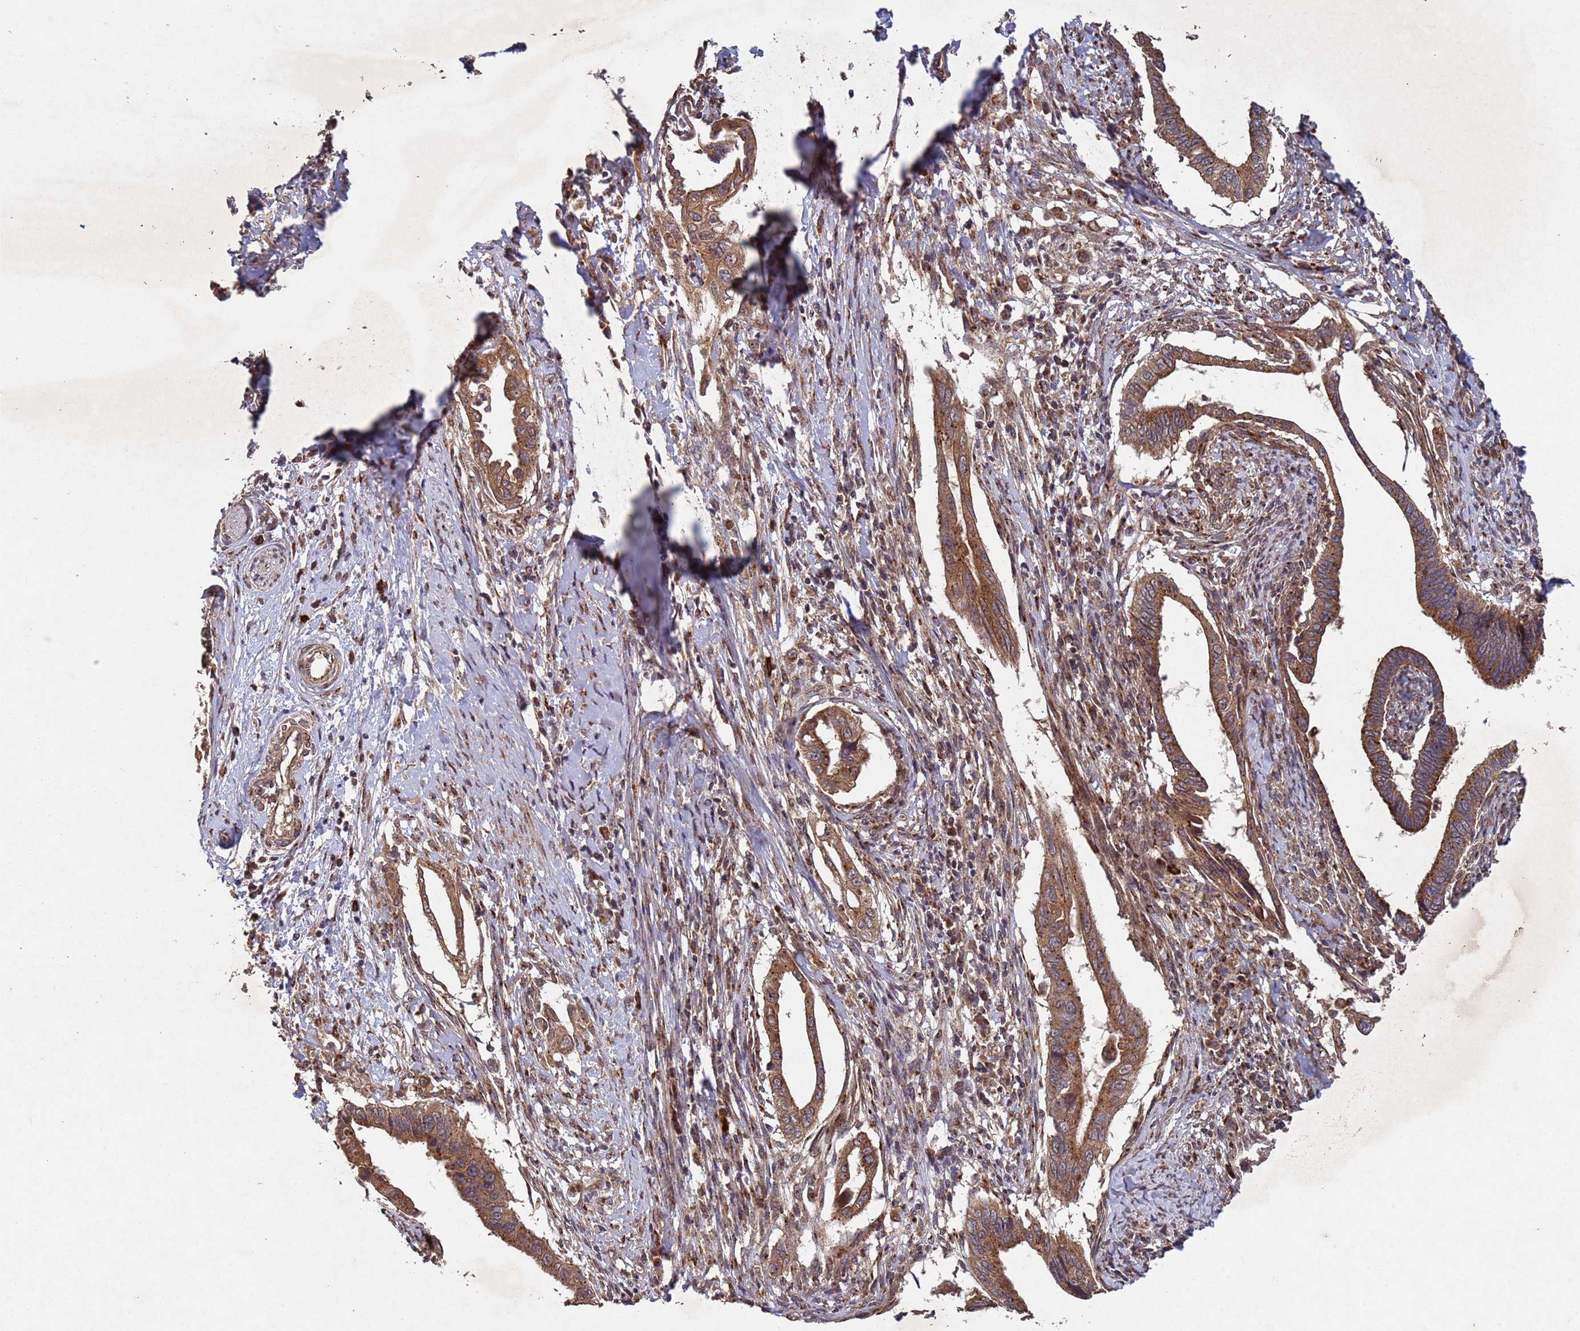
{"staining": {"intensity": "moderate", "quantity": ">75%", "location": "cytoplasmic/membranous"}, "tissue": "cervical cancer", "cell_type": "Tumor cells", "image_type": "cancer", "snomed": [{"axis": "morphology", "description": "Adenocarcinoma, NOS"}, {"axis": "topography", "description": "Cervix"}], "caption": "A micrograph showing moderate cytoplasmic/membranous positivity in about >75% of tumor cells in cervical adenocarcinoma, as visualized by brown immunohistochemical staining.", "gene": "FASTKD1", "patient": {"sex": "female", "age": 42}}